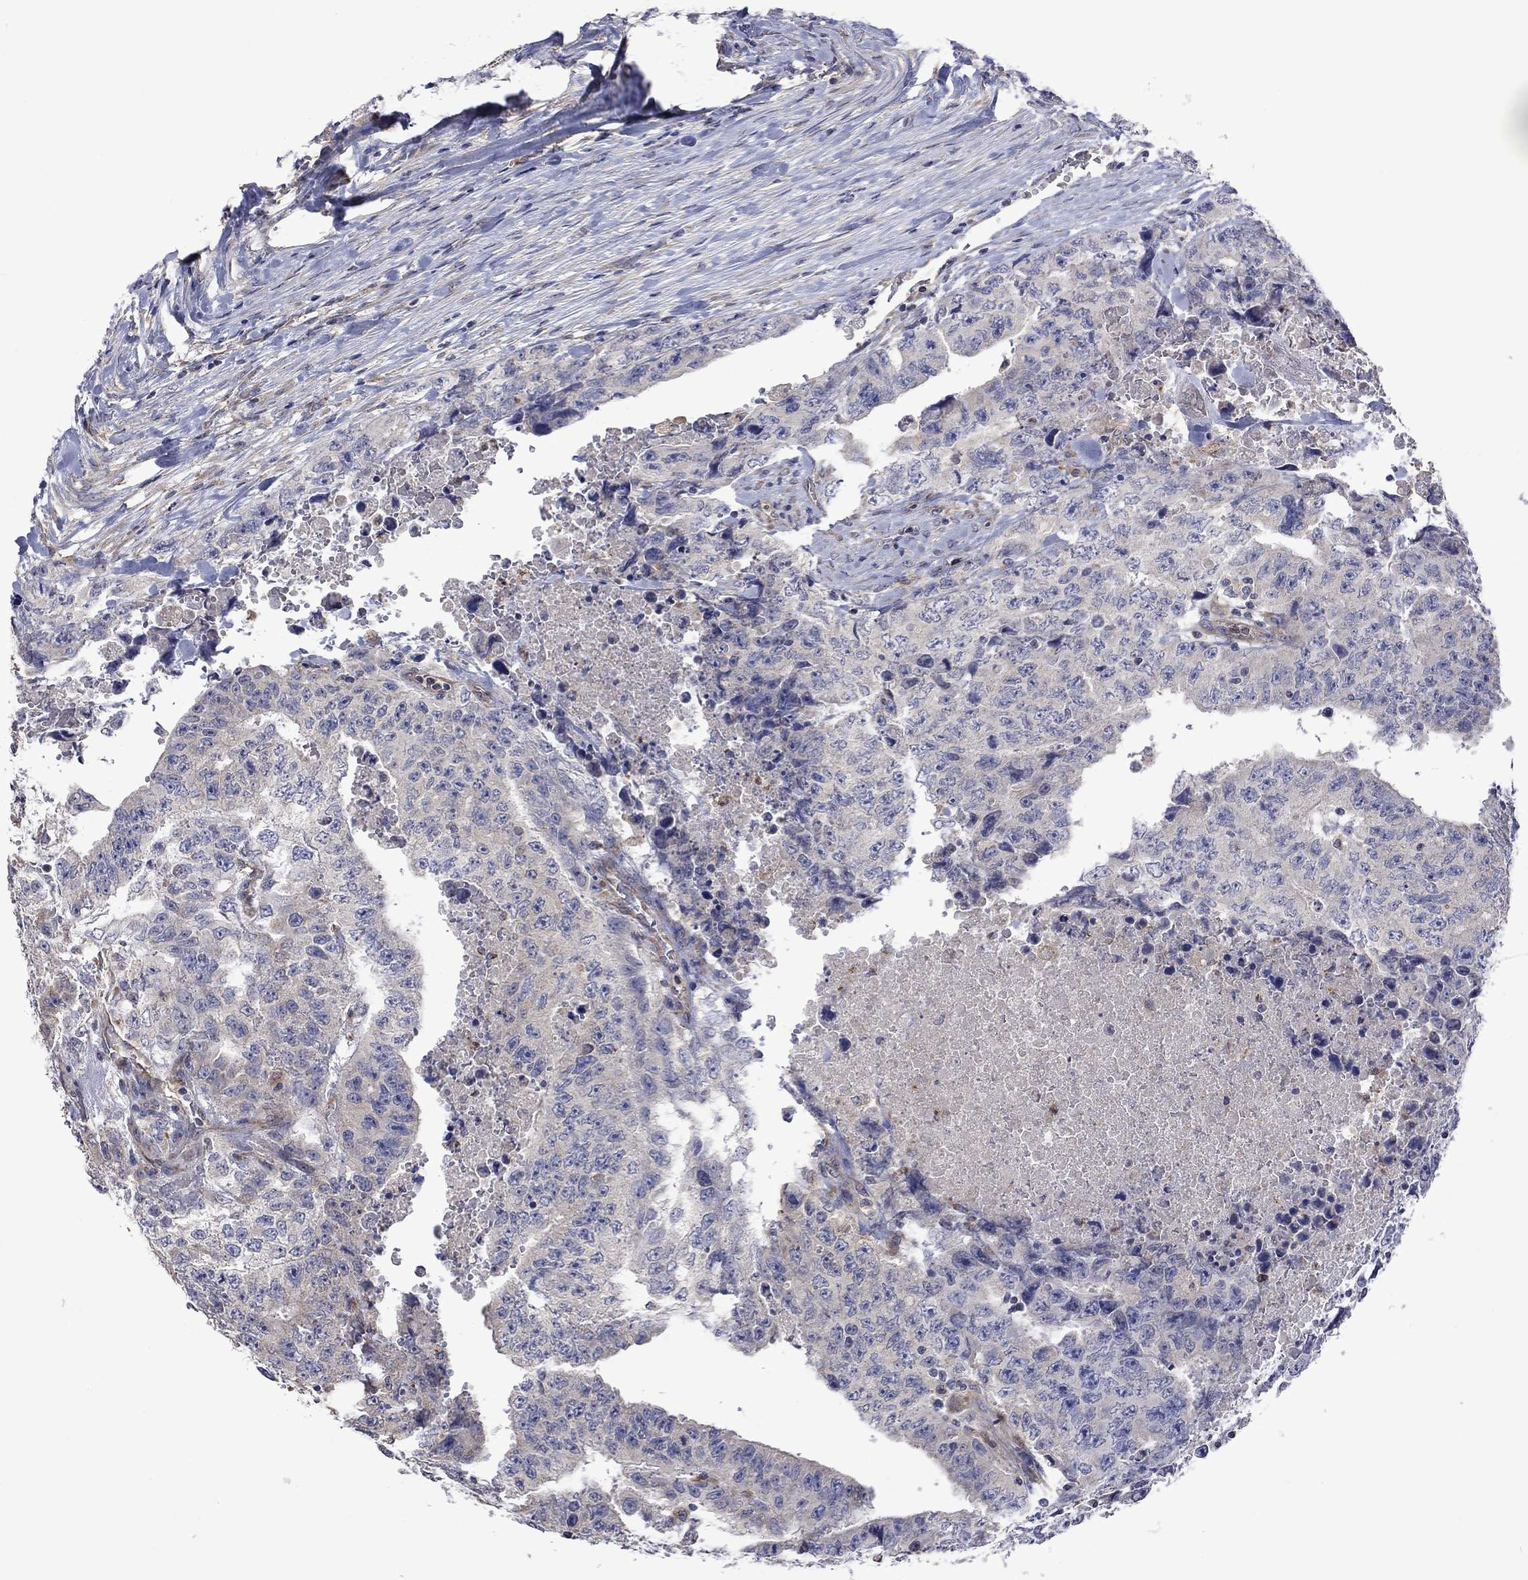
{"staining": {"intensity": "negative", "quantity": "none", "location": "none"}, "tissue": "testis cancer", "cell_type": "Tumor cells", "image_type": "cancer", "snomed": [{"axis": "morphology", "description": "Carcinoma, Embryonal, NOS"}, {"axis": "topography", "description": "Testis"}], "caption": "This is a image of IHC staining of embryonal carcinoma (testis), which shows no staining in tumor cells.", "gene": "CAMKK2", "patient": {"sex": "male", "age": 24}}